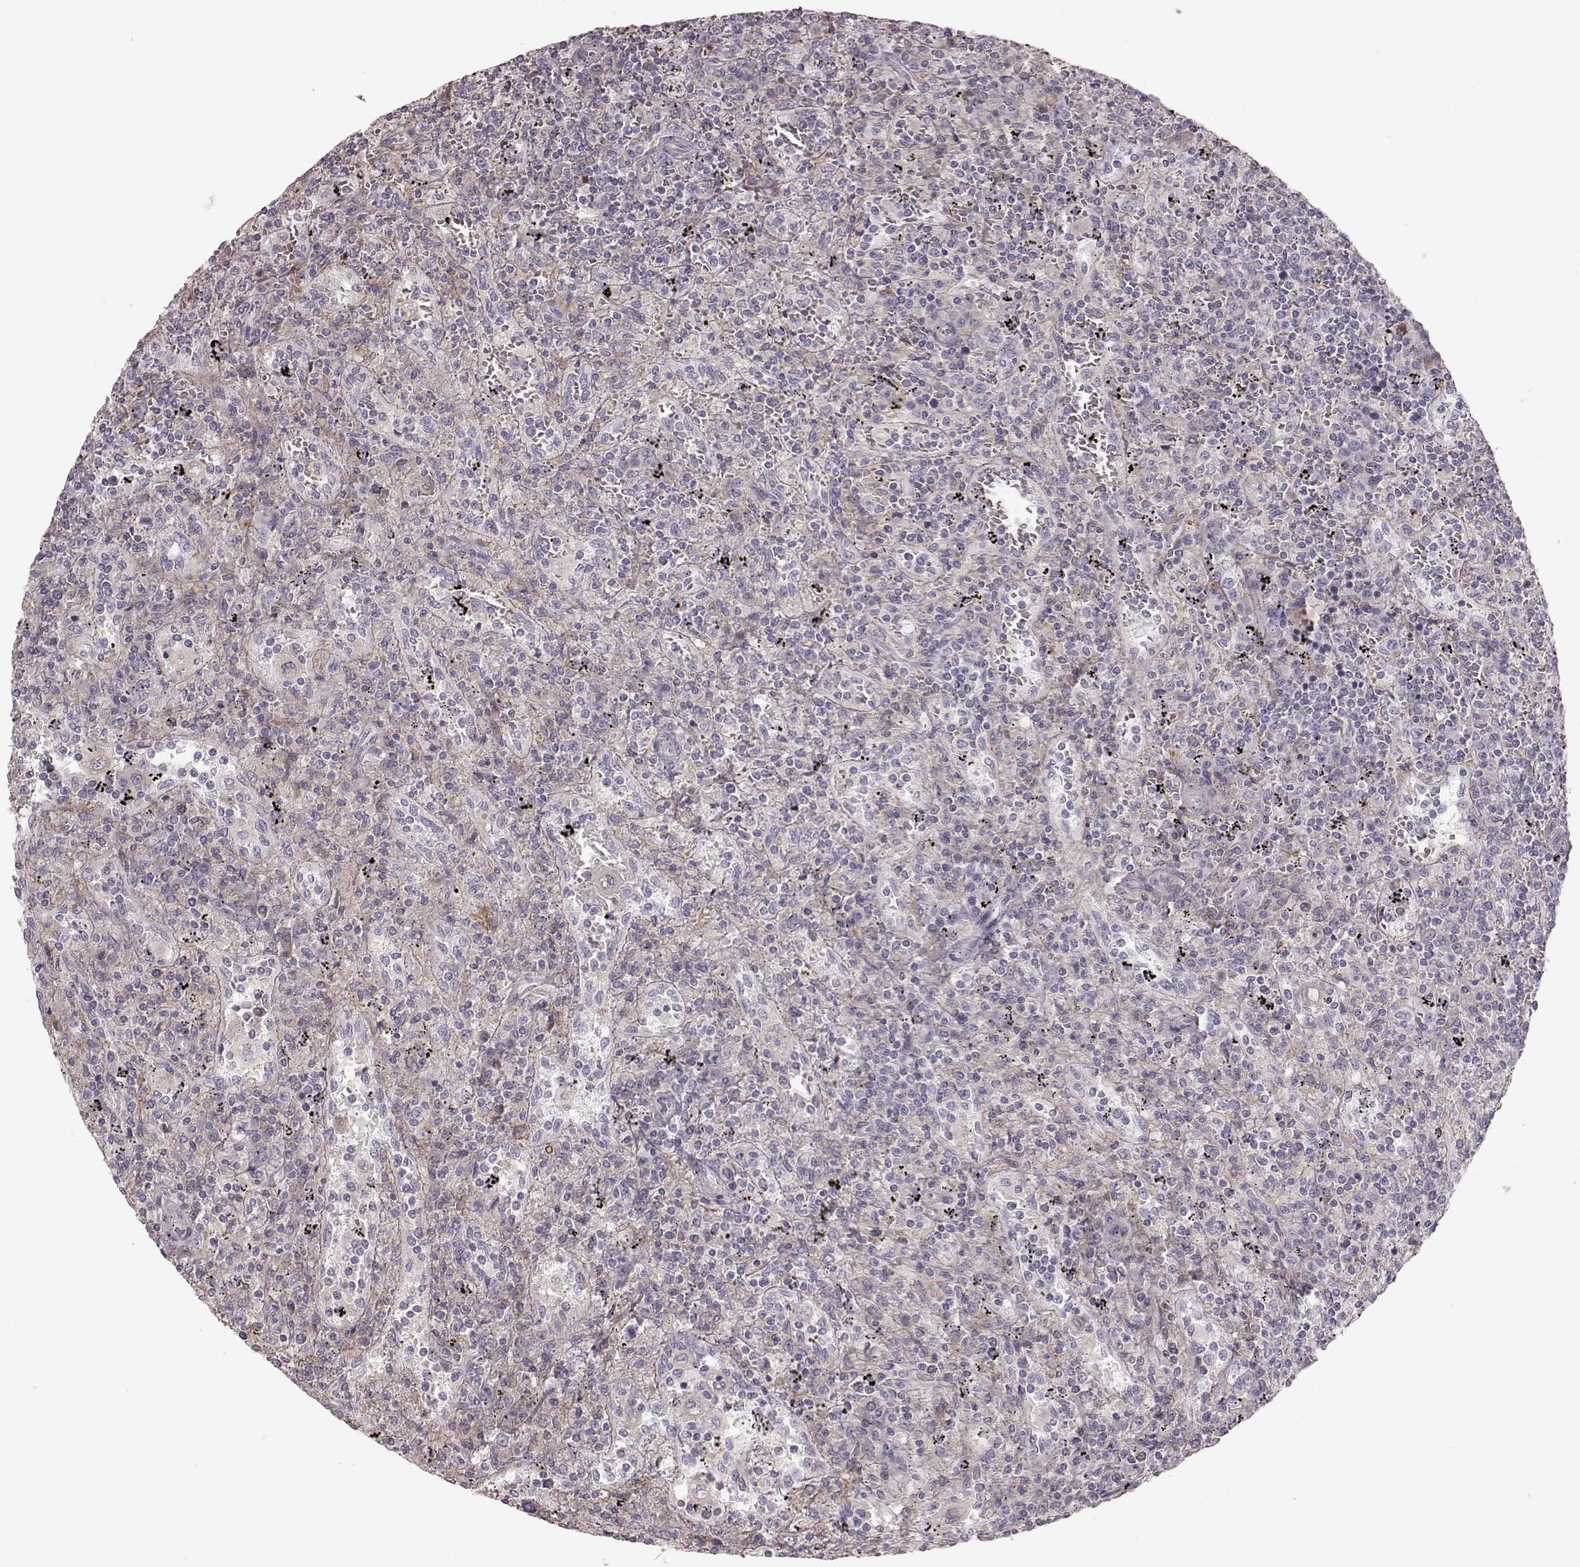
{"staining": {"intensity": "negative", "quantity": "none", "location": "none"}, "tissue": "lymphoma", "cell_type": "Tumor cells", "image_type": "cancer", "snomed": [{"axis": "morphology", "description": "Malignant lymphoma, non-Hodgkin's type, Low grade"}, {"axis": "topography", "description": "Spleen"}], "caption": "Immunohistochemistry (IHC) image of neoplastic tissue: human malignant lymphoma, non-Hodgkin's type (low-grade) stained with DAB (3,3'-diaminobenzidine) demonstrates no significant protein positivity in tumor cells. Brightfield microscopy of immunohistochemistry (IHC) stained with DAB (brown) and hematoxylin (blue), captured at high magnification.", "gene": "PRLHR", "patient": {"sex": "male", "age": 62}}